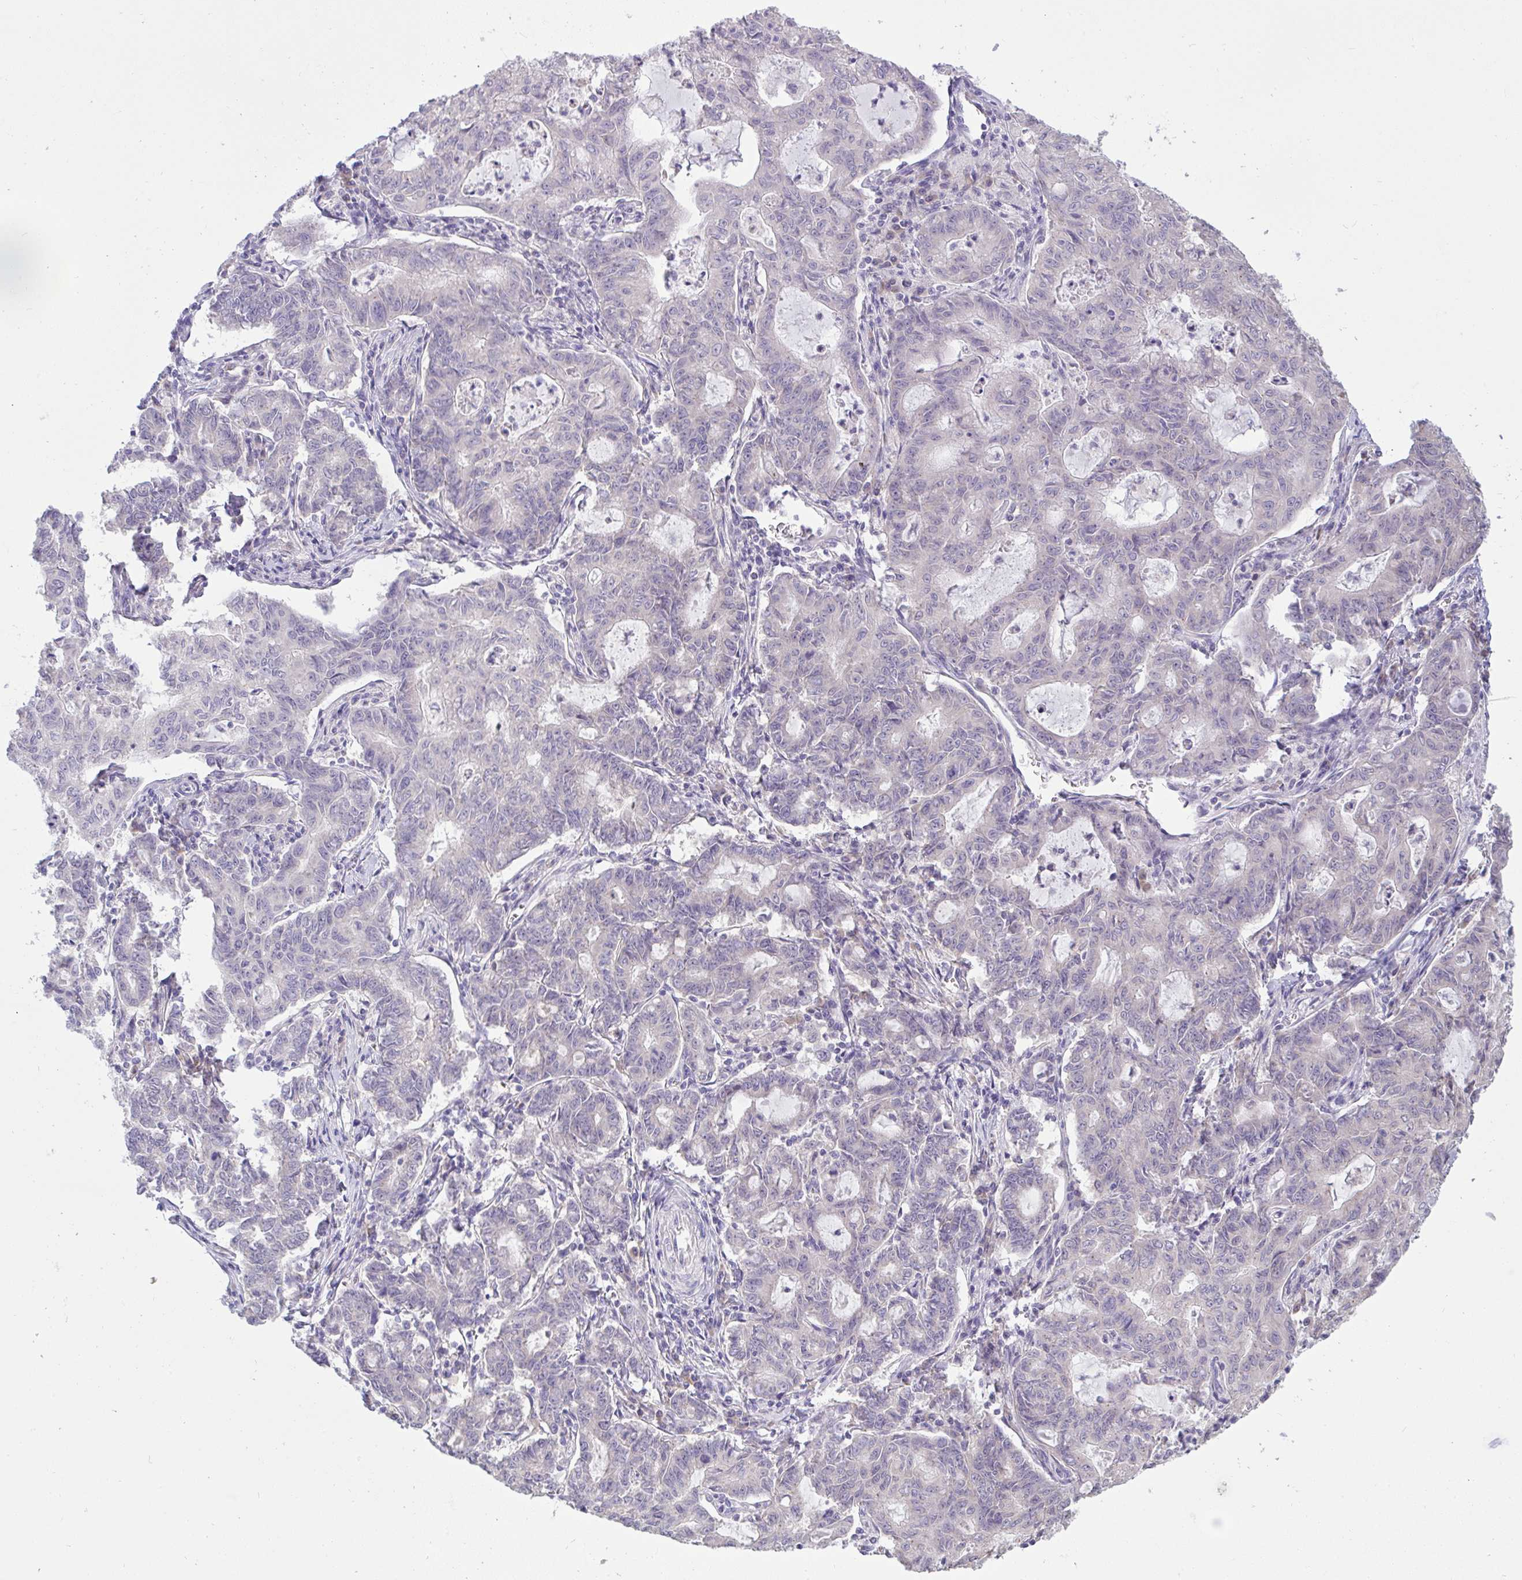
{"staining": {"intensity": "negative", "quantity": "none", "location": "none"}, "tissue": "stomach cancer", "cell_type": "Tumor cells", "image_type": "cancer", "snomed": [{"axis": "morphology", "description": "Adenocarcinoma, NOS"}, {"axis": "topography", "description": "Stomach, upper"}], "caption": "Tumor cells show no significant positivity in stomach adenocarcinoma.", "gene": "TMEM41A", "patient": {"sex": "female", "age": 79}}